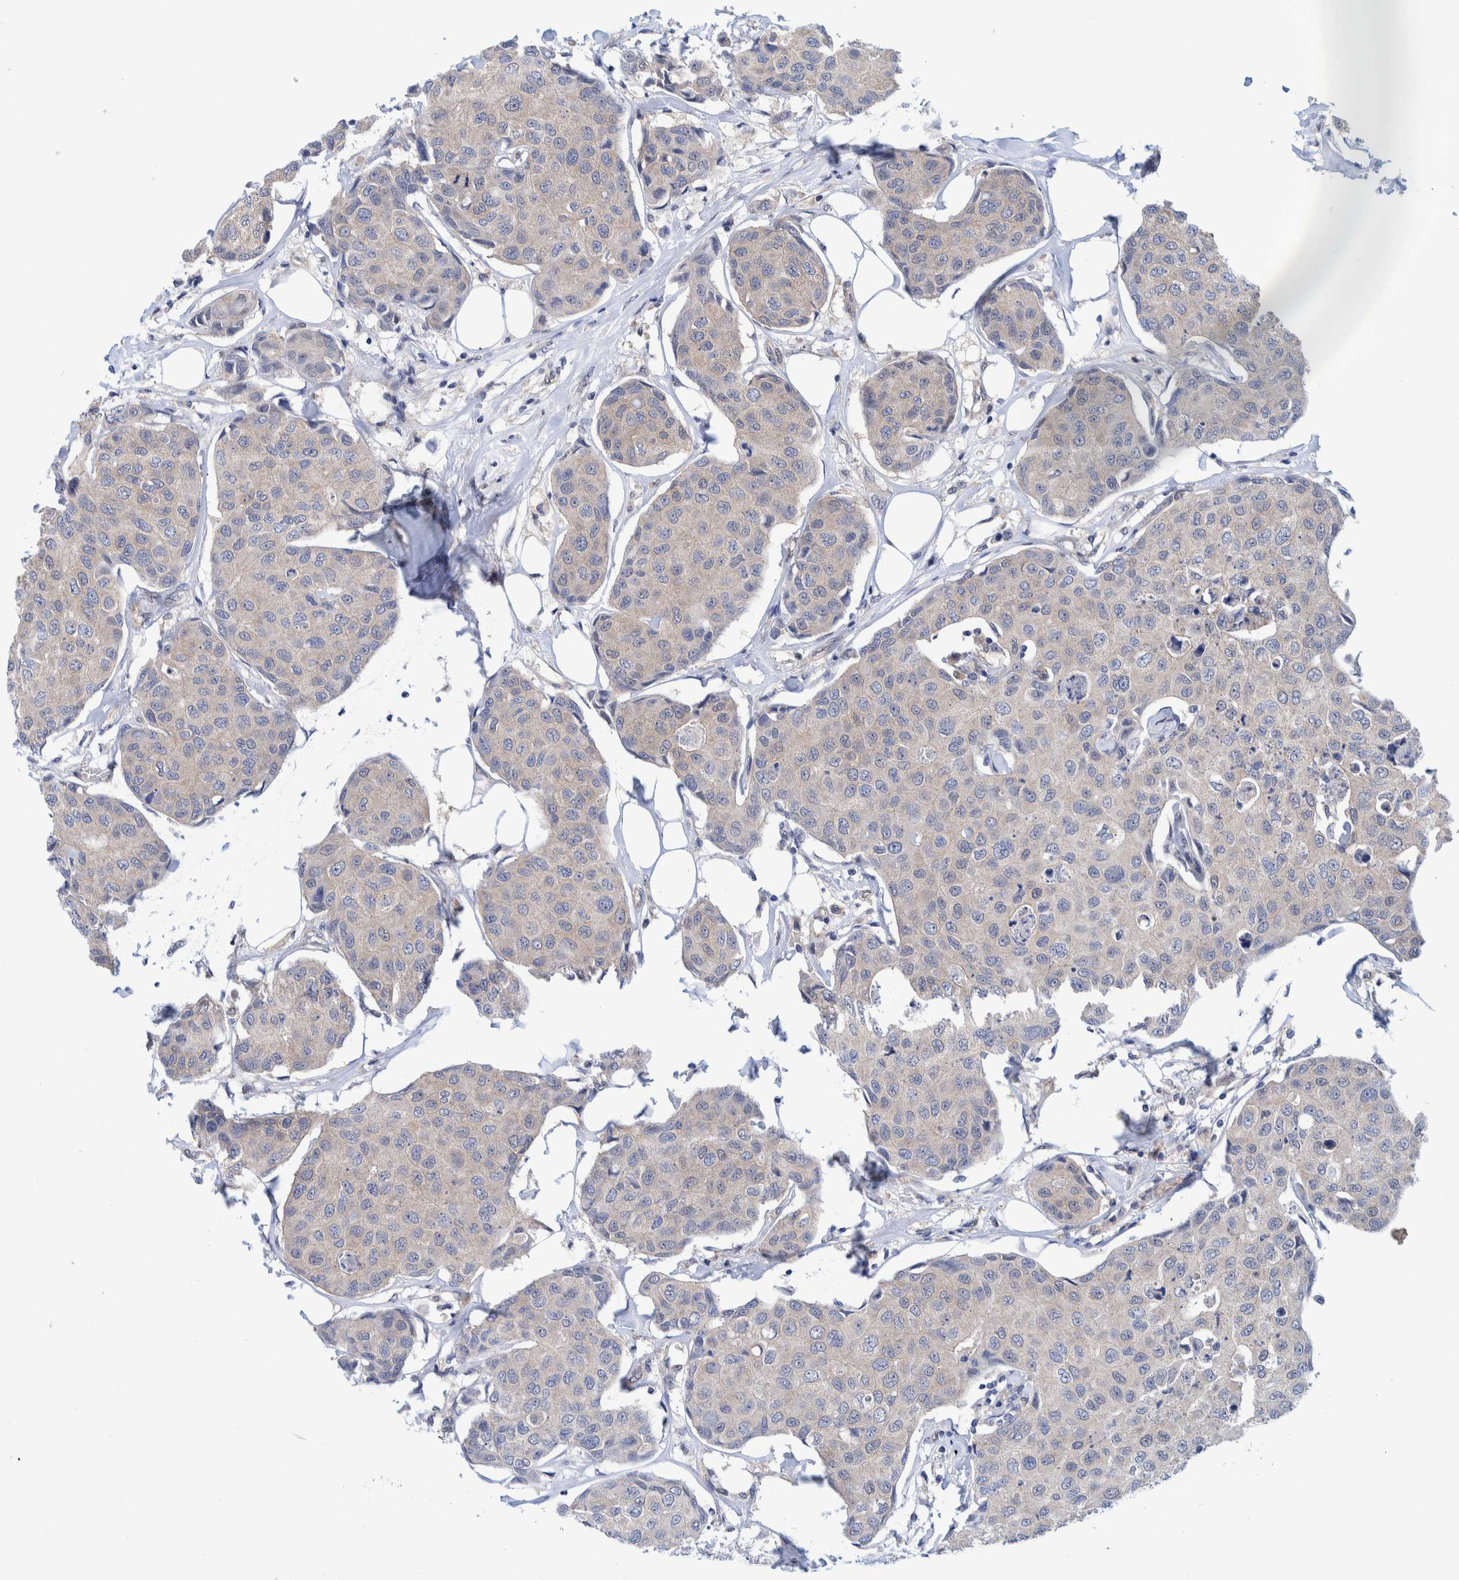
{"staining": {"intensity": "negative", "quantity": "none", "location": "none"}, "tissue": "breast cancer", "cell_type": "Tumor cells", "image_type": "cancer", "snomed": [{"axis": "morphology", "description": "Duct carcinoma"}, {"axis": "topography", "description": "Breast"}], "caption": "Immunohistochemical staining of human breast cancer (intraductal carcinoma) reveals no significant positivity in tumor cells.", "gene": "PFAS", "patient": {"sex": "female", "age": 80}}